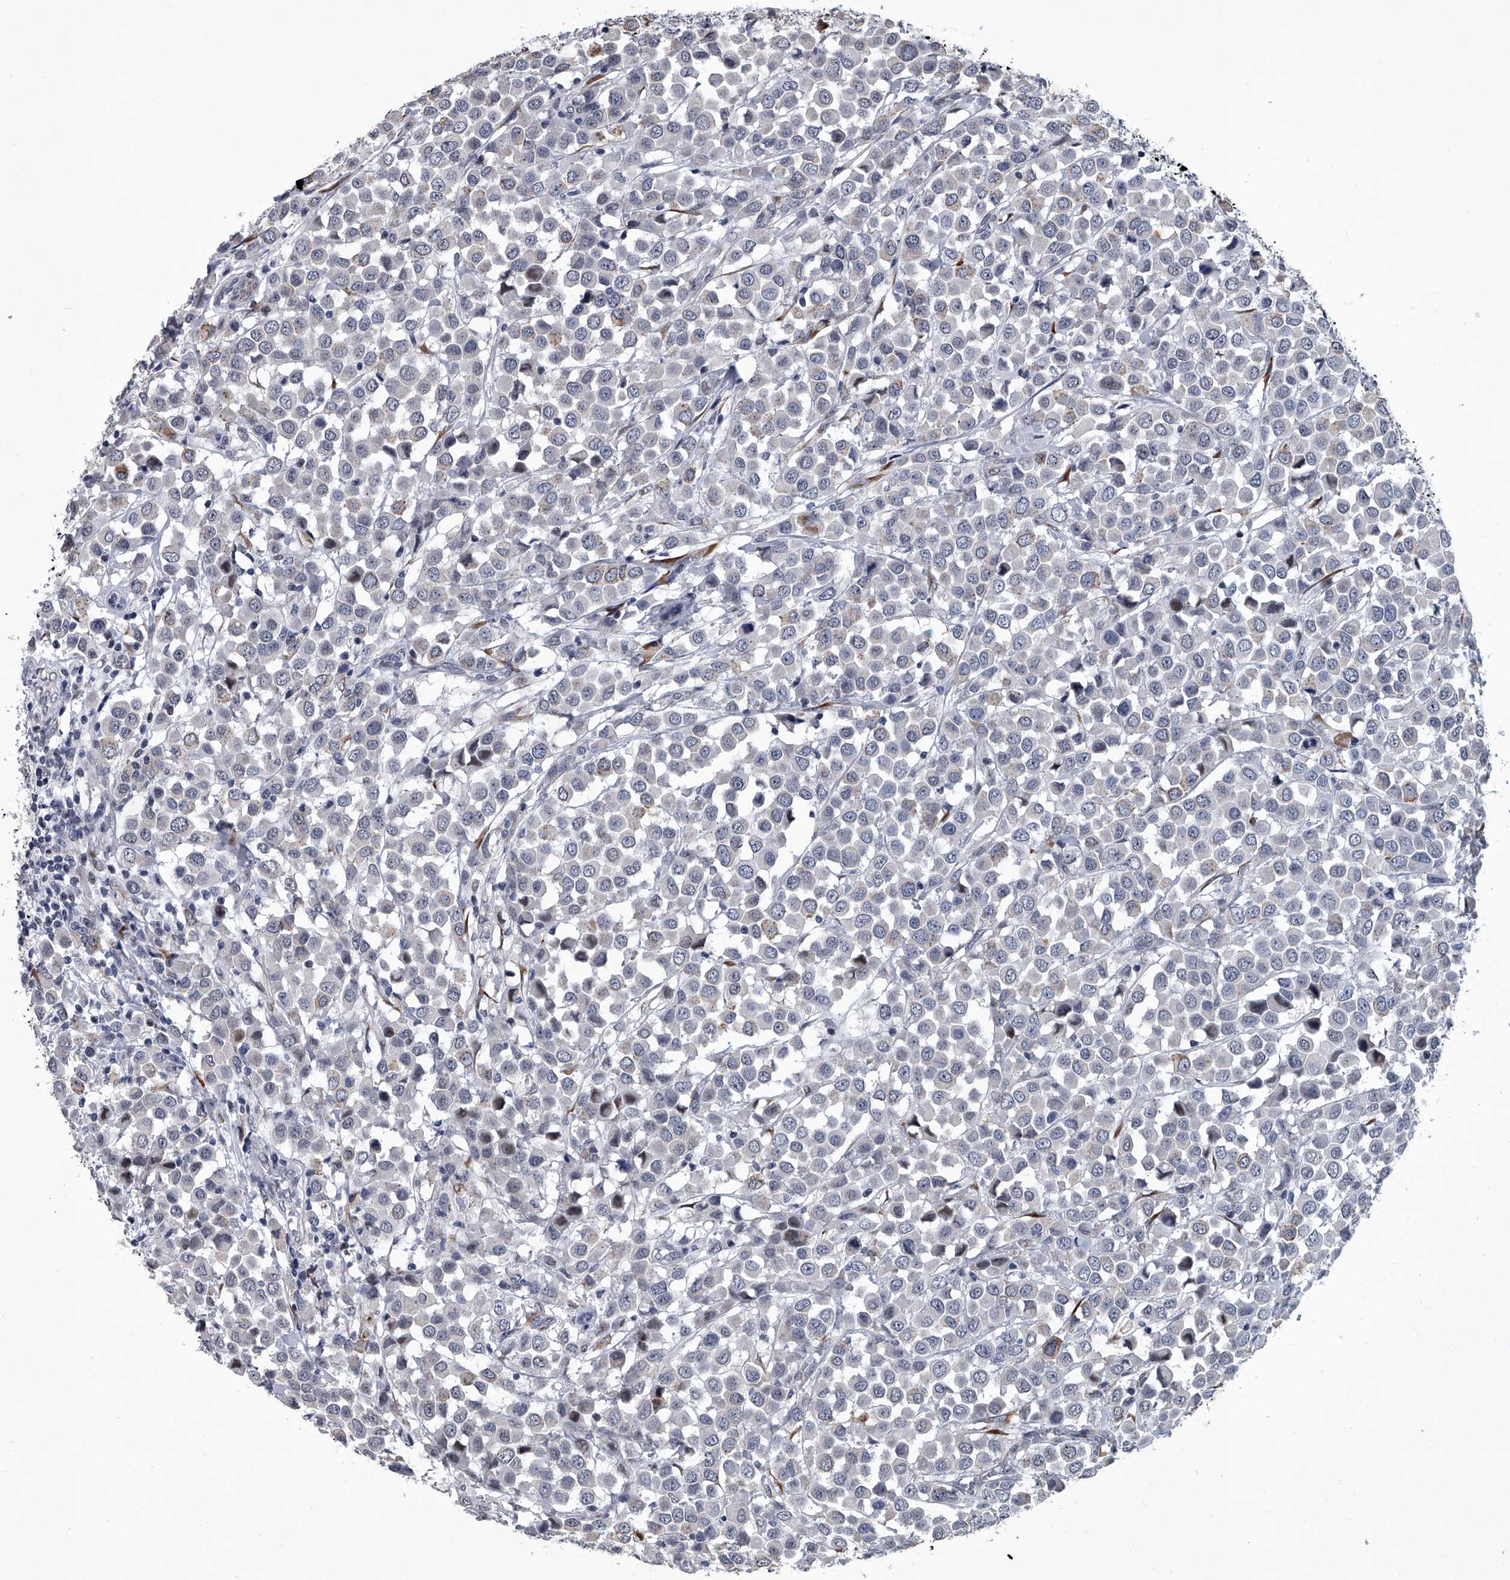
{"staining": {"intensity": "negative", "quantity": "none", "location": "none"}, "tissue": "breast cancer", "cell_type": "Tumor cells", "image_type": "cancer", "snomed": [{"axis": "morphology", "description": "Duct carcinoma"}, {"axis": "topography", "description": "Breast"}], "caption": "The histopathology image demonstrates no significant positivity in tumor cells of infiltrating ductal carcinoma (breast).", "gene": "PPP2R5D", "patient": {"sex": "female", "age": 61}}